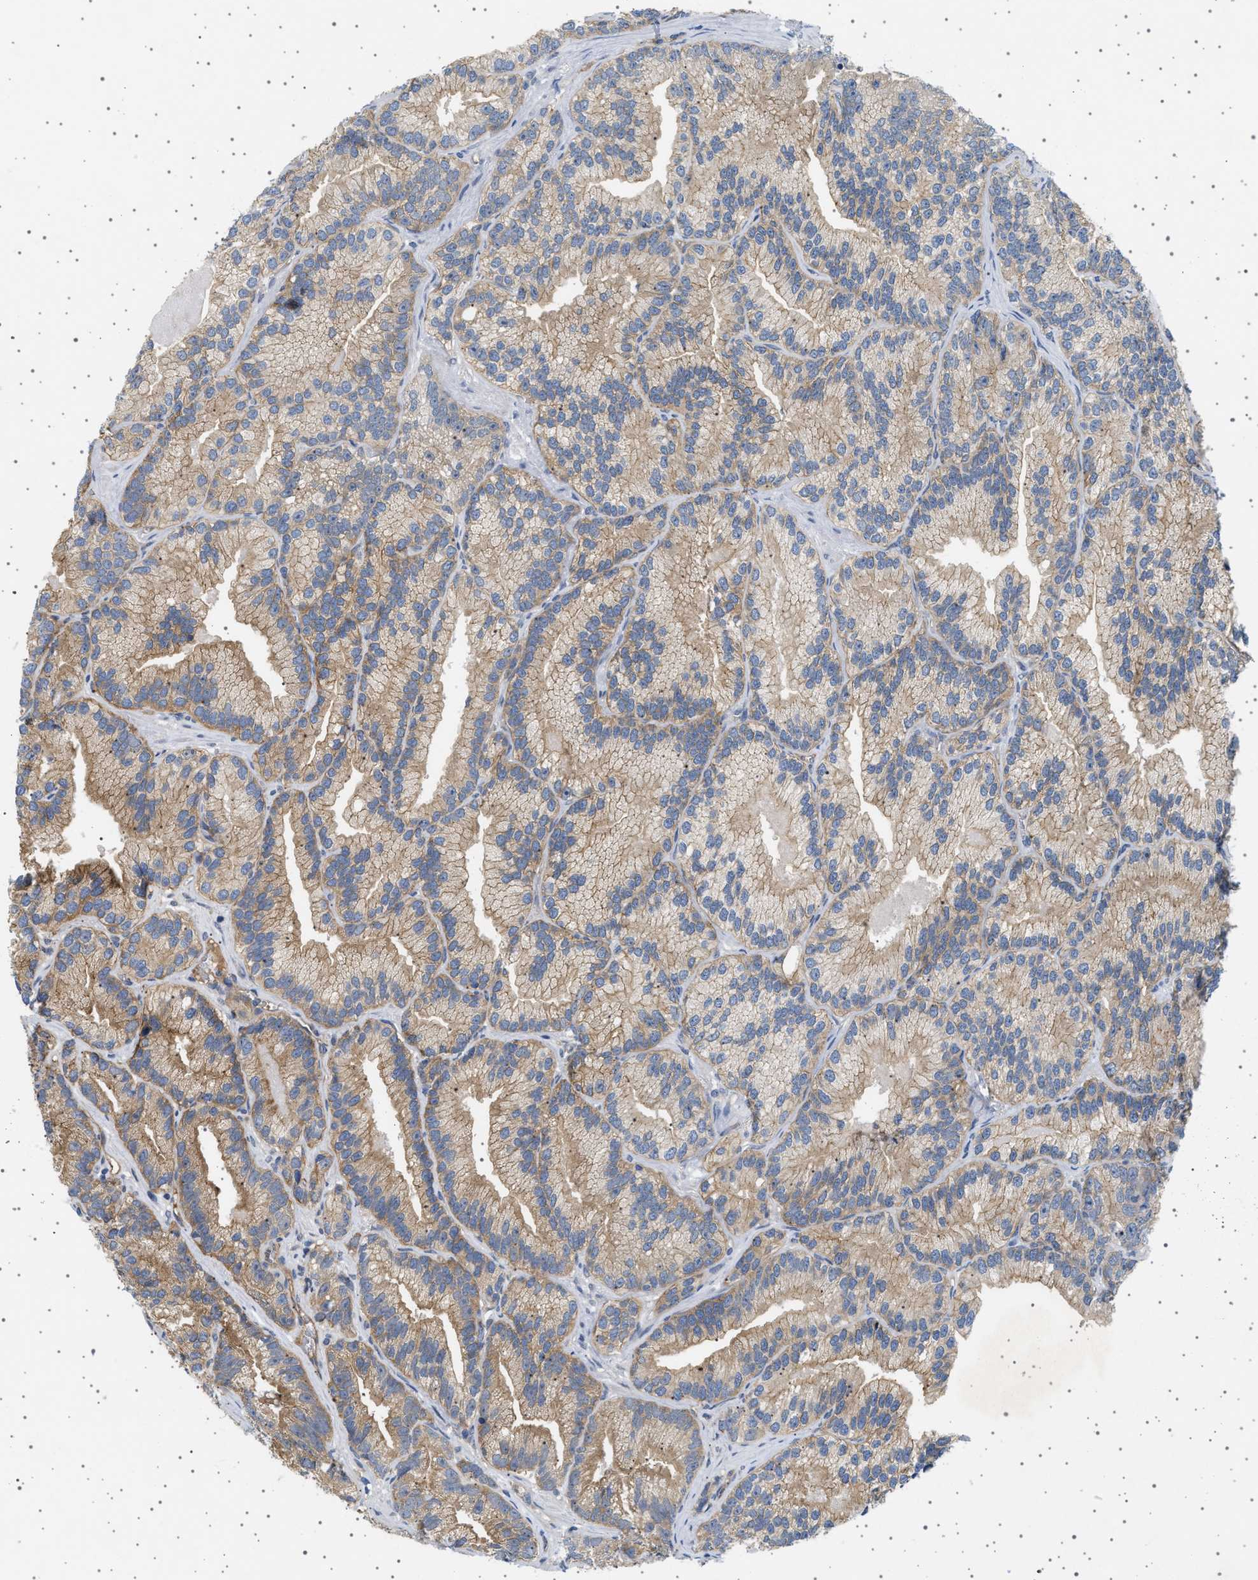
{"staining": {"intensity": "moderate", "quantity": ">75%", "location": "cytoplasmic/membranous"}, "tissue": "prostate cancer", "cell_type": "Tumor cells", "image_type": "cancer", "snomed": [{"axis": "morphology", "description": "Adenocarcinoma, Low grade"}, {"axis": "topography", "description": "Prostate"}], "caption": "The image exhibits a brown stain indicating the presence of a protein in the cytoplasmic/membranous of tumor cells in prostate cancer (low-grade adenocarcinoma).", "gene": "PLPP6", "patient": {"sex": "male", "age": 89}}